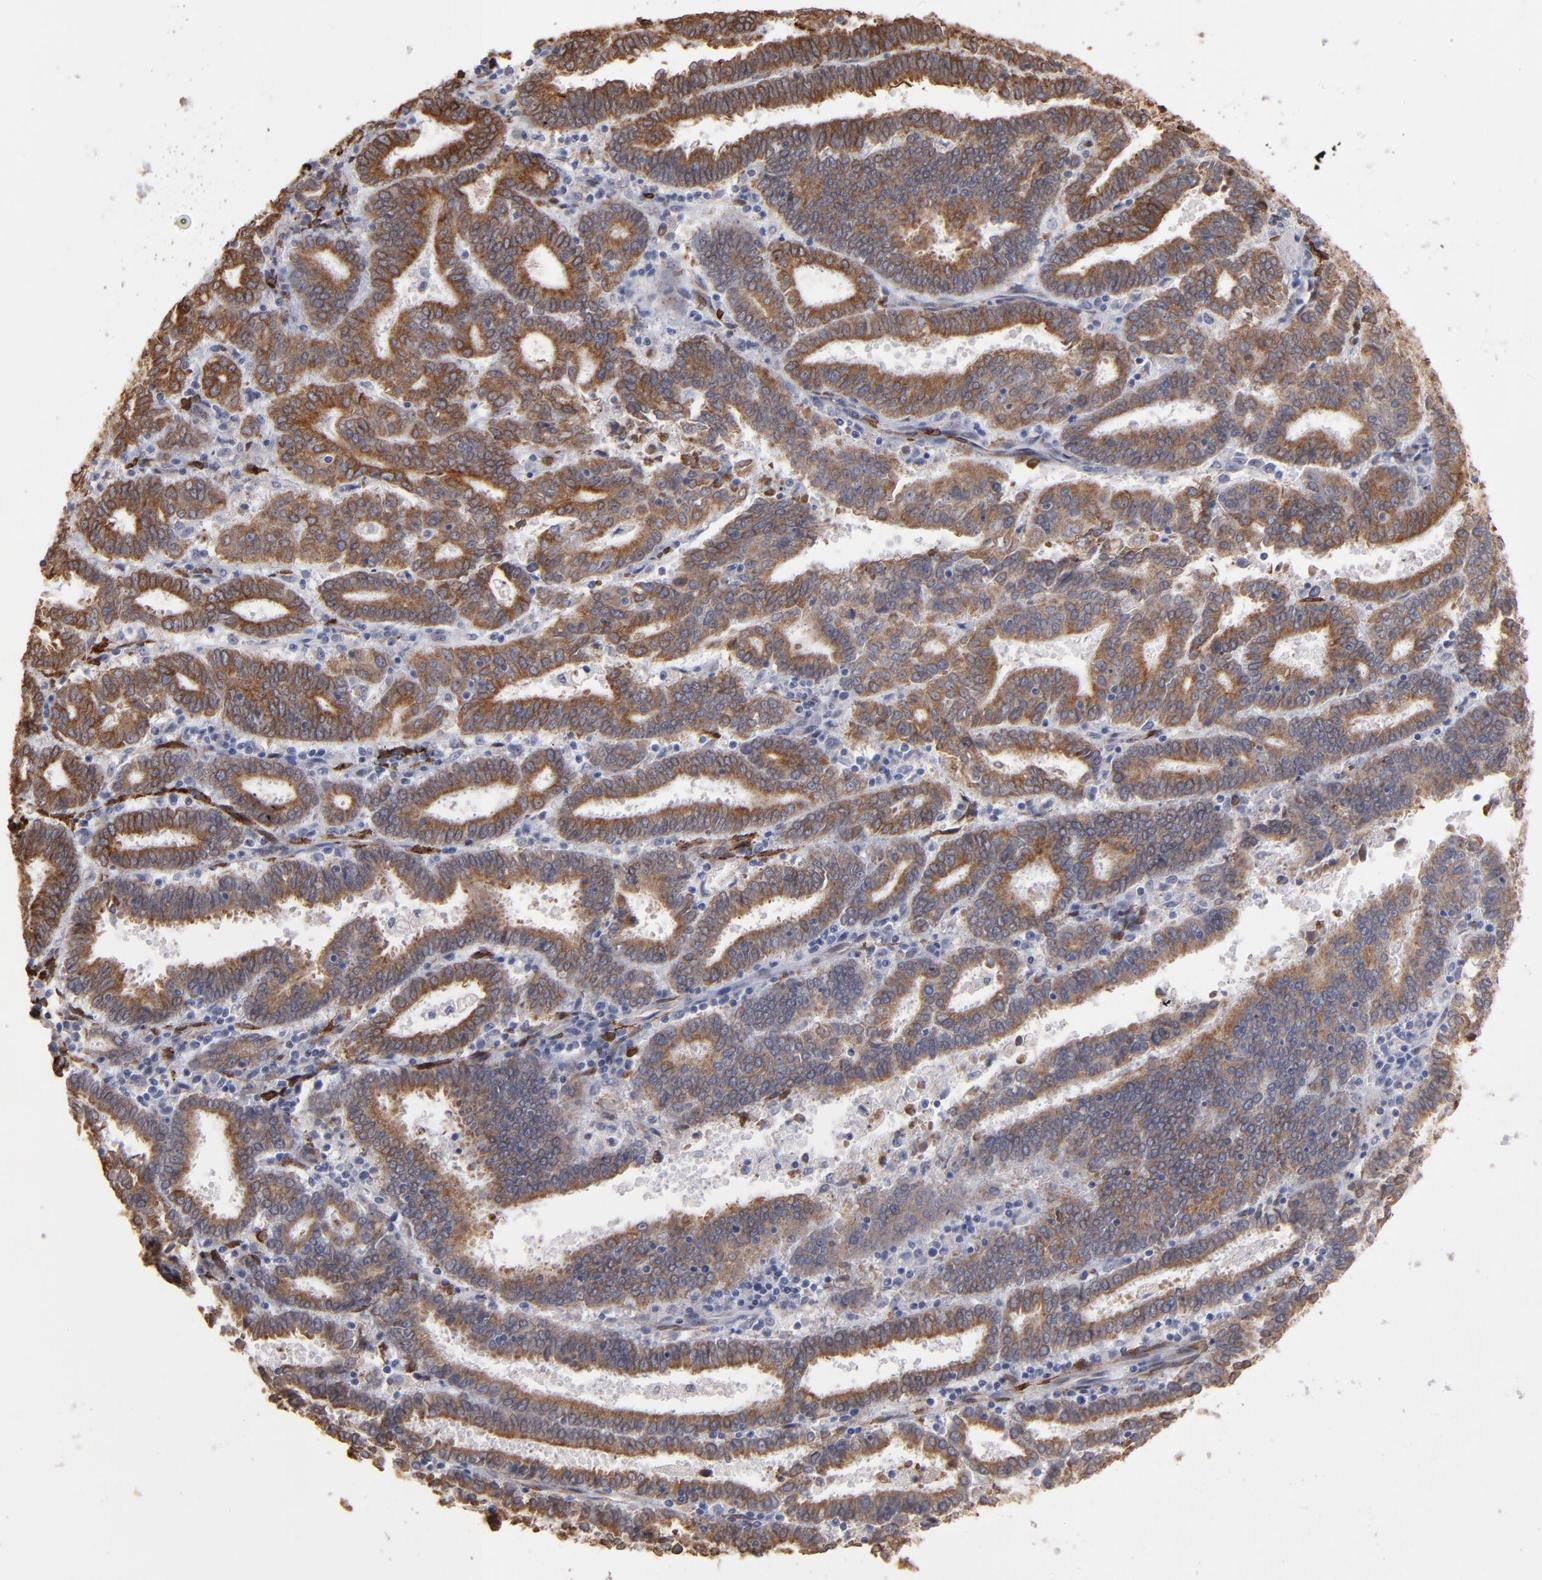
{"staining": {"intensity": "moderate", "quantity": ">75%", "location": "cytoplasmic/membranous"}, "tissue": "endometrial cancer", "cell_type": "Tumor cells", "image_type": "cancer", "snomed": [{"axis": "morphology", "description": "Adenocarcinoma, NOS"}, {"axis": "topography", "description": "Uterus"}], "caption": "Protein staining displays moderate cytoplasmic/membranous positivity in about >75% of tumor cells in adenocarcinoma (endometrial).", "gene": "PGRMC1", "patient": {"sex": "female", "age": 83}}